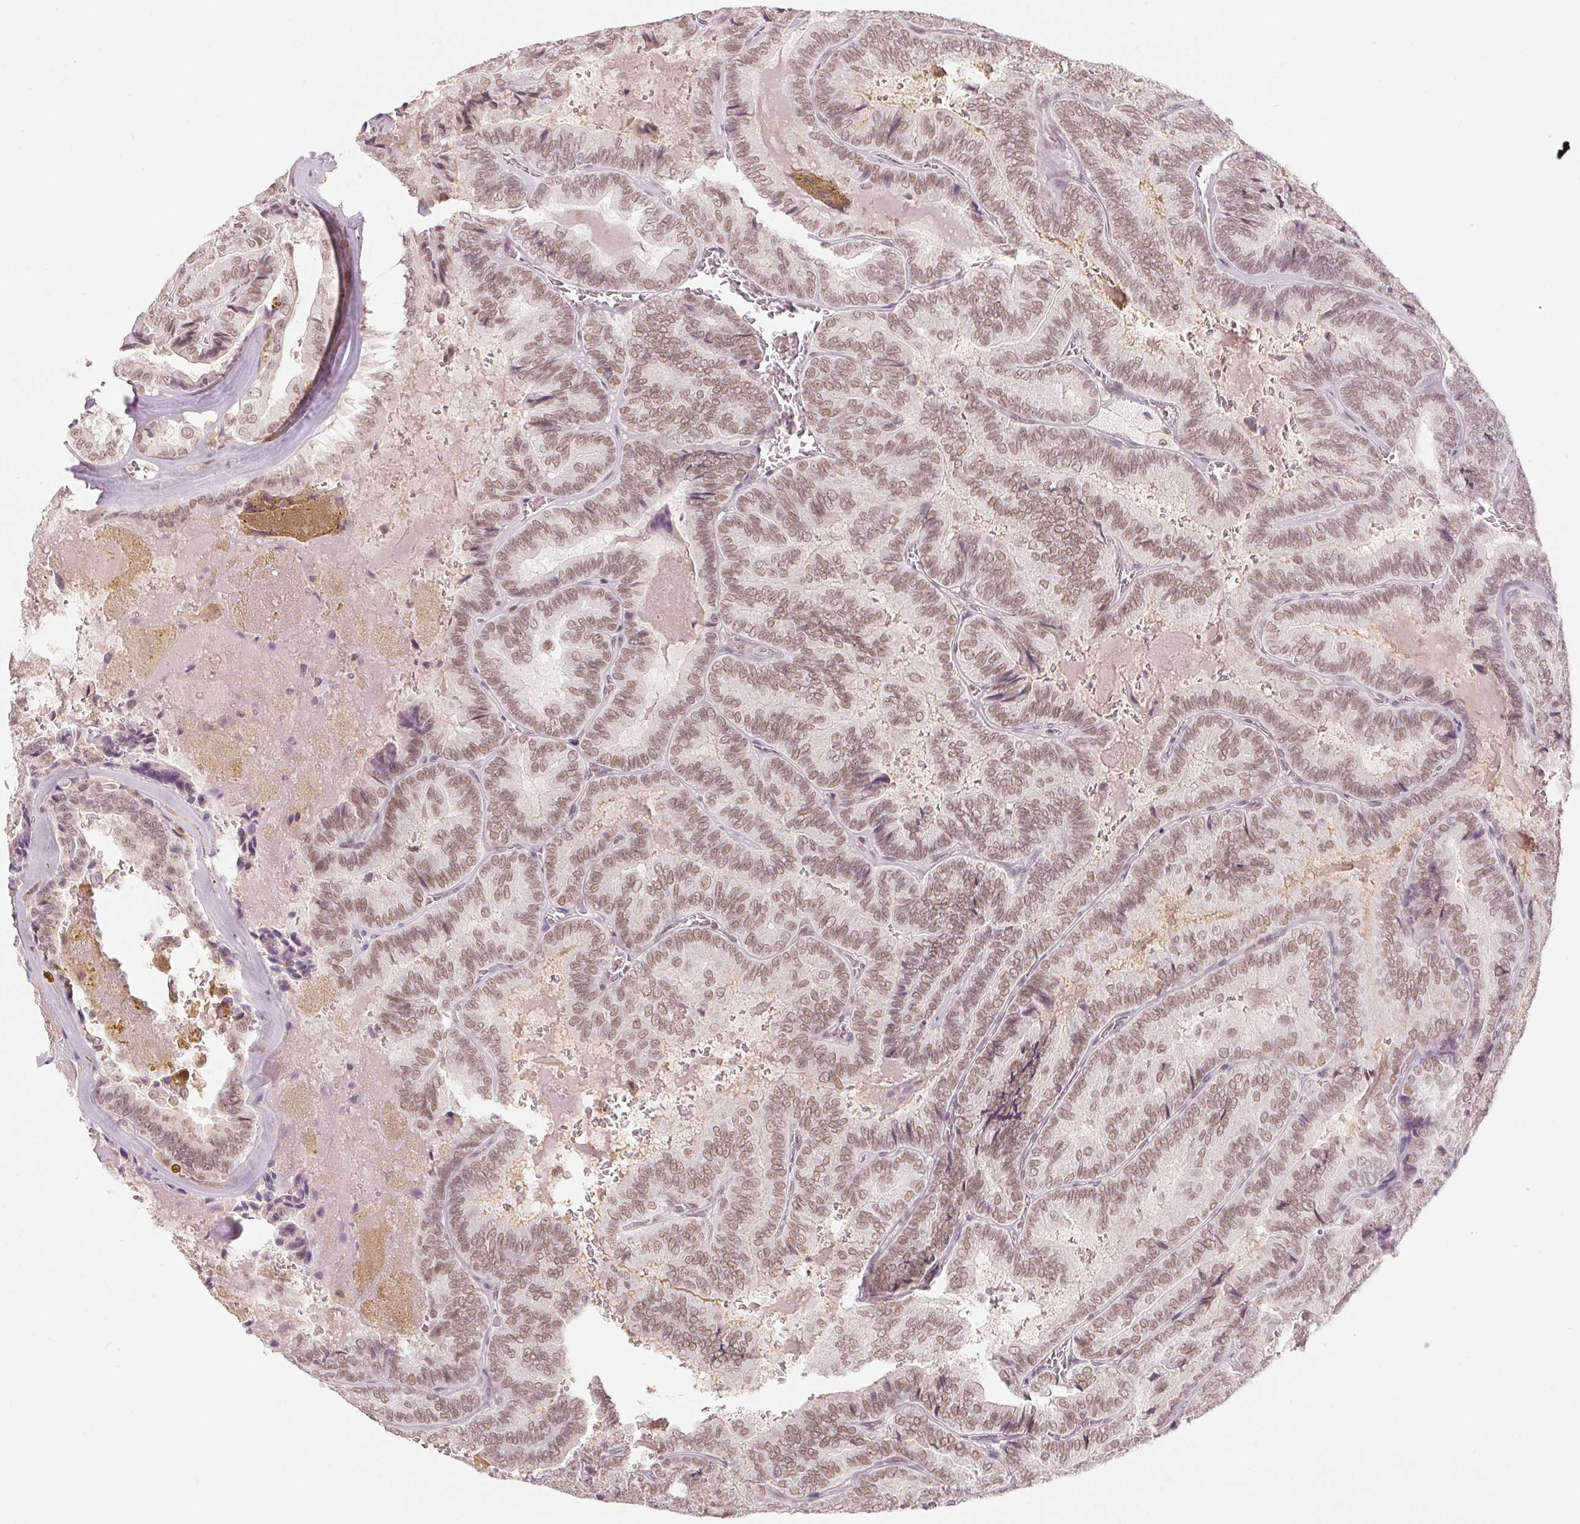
{"staining": {"intensity": "moderate", "quantity": ">75%", "location": "cytoplasmic/membranous,nuclear"}, "tissue": "thyroid cancer", "cell_type": "Tumor cells", "image_type": "cancer", "snomed": [{"axis": "morphology", "description": "Papillary adenocarcinoma, NOS"}, {"axis": "topography", "description": "Thyroid gland"}], "caption": "Human thyroid cancer stained for a protein (brown) reveals moderate cytoplasmic/membranous and nuclear positive expression in approximately >75% of tumor cells.", "gene": "NXF3", "patient": {"sex": "female", "age": 75}}